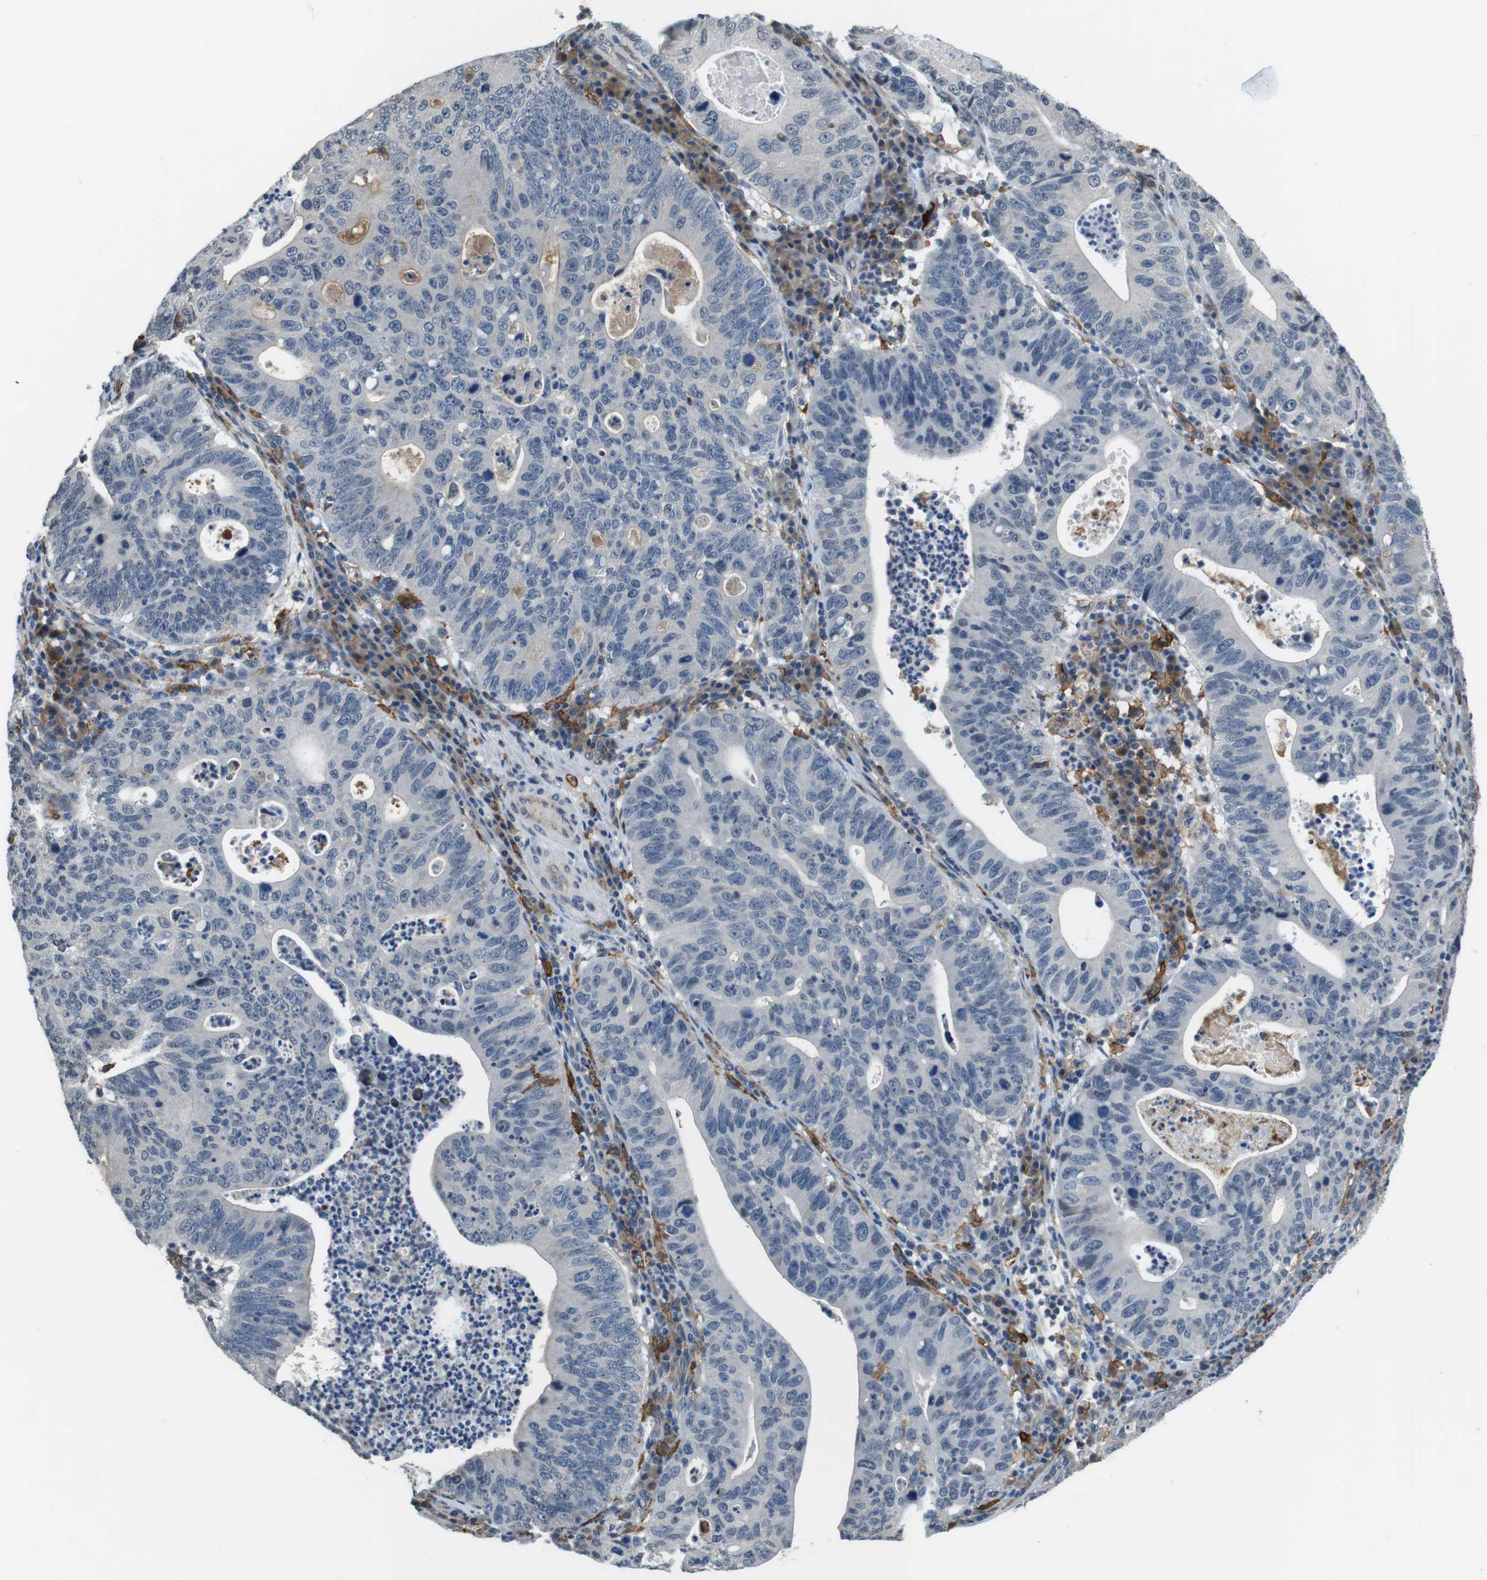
{"staining": {"intensity": "negative", "quantity": "none", "location": "none"}, "tissue": "stomach cancer", "cell_type": "Tumor cells", "image_type": "cancer", "snomed": [{"axis": "morphology", "description": "Adenocarcinoma, NOS"}, {"axis": "topography", "description": "Stomach"}], "caption": "An immunohistochemistry (IHC) image of stomach cancer is shown. There is no staining in tumor cells of stomach cancer.", "gene": "CD163L1", "patient": {"sex": "male", "age": 59}}